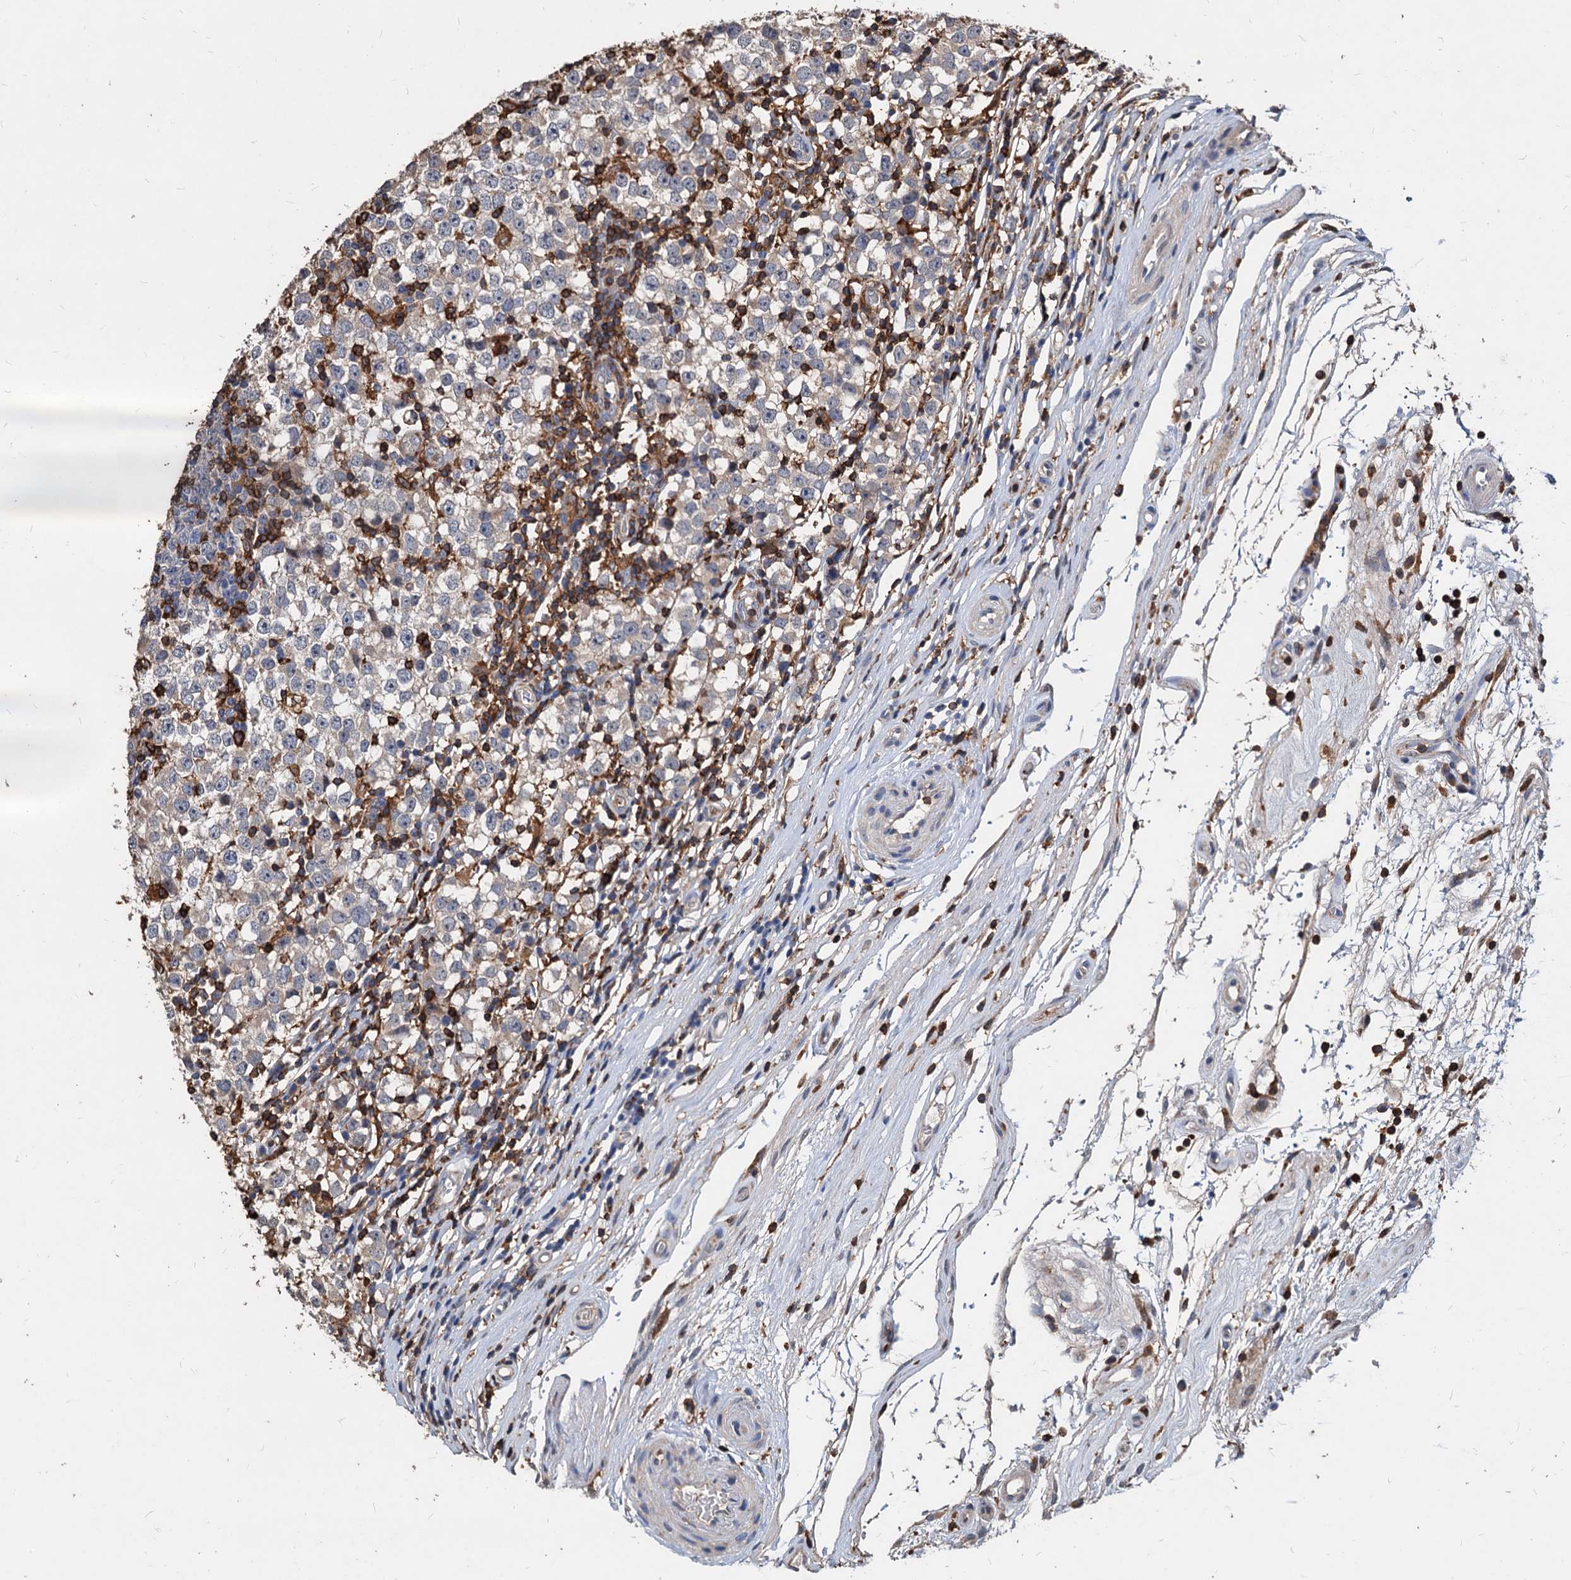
{"staining": {"intensity": "weak", "quantity": "<25%", "location": "cytoplasmic/membranous"}, "tissue": "testis cancer", "cell_type": "Tumor cells", "image_type": "cancer", "snomed": [{"axis": "morphology", "description": "Seminoma, NOS"}, {"axis": "topography", "description": "Testis"}], "caption": "This is an immunohistochemistry image of seminoma (testis). There is no positivity in tumor cells.", "gene": "LCP2", "patient": {"sex": "male", "age": 65}}